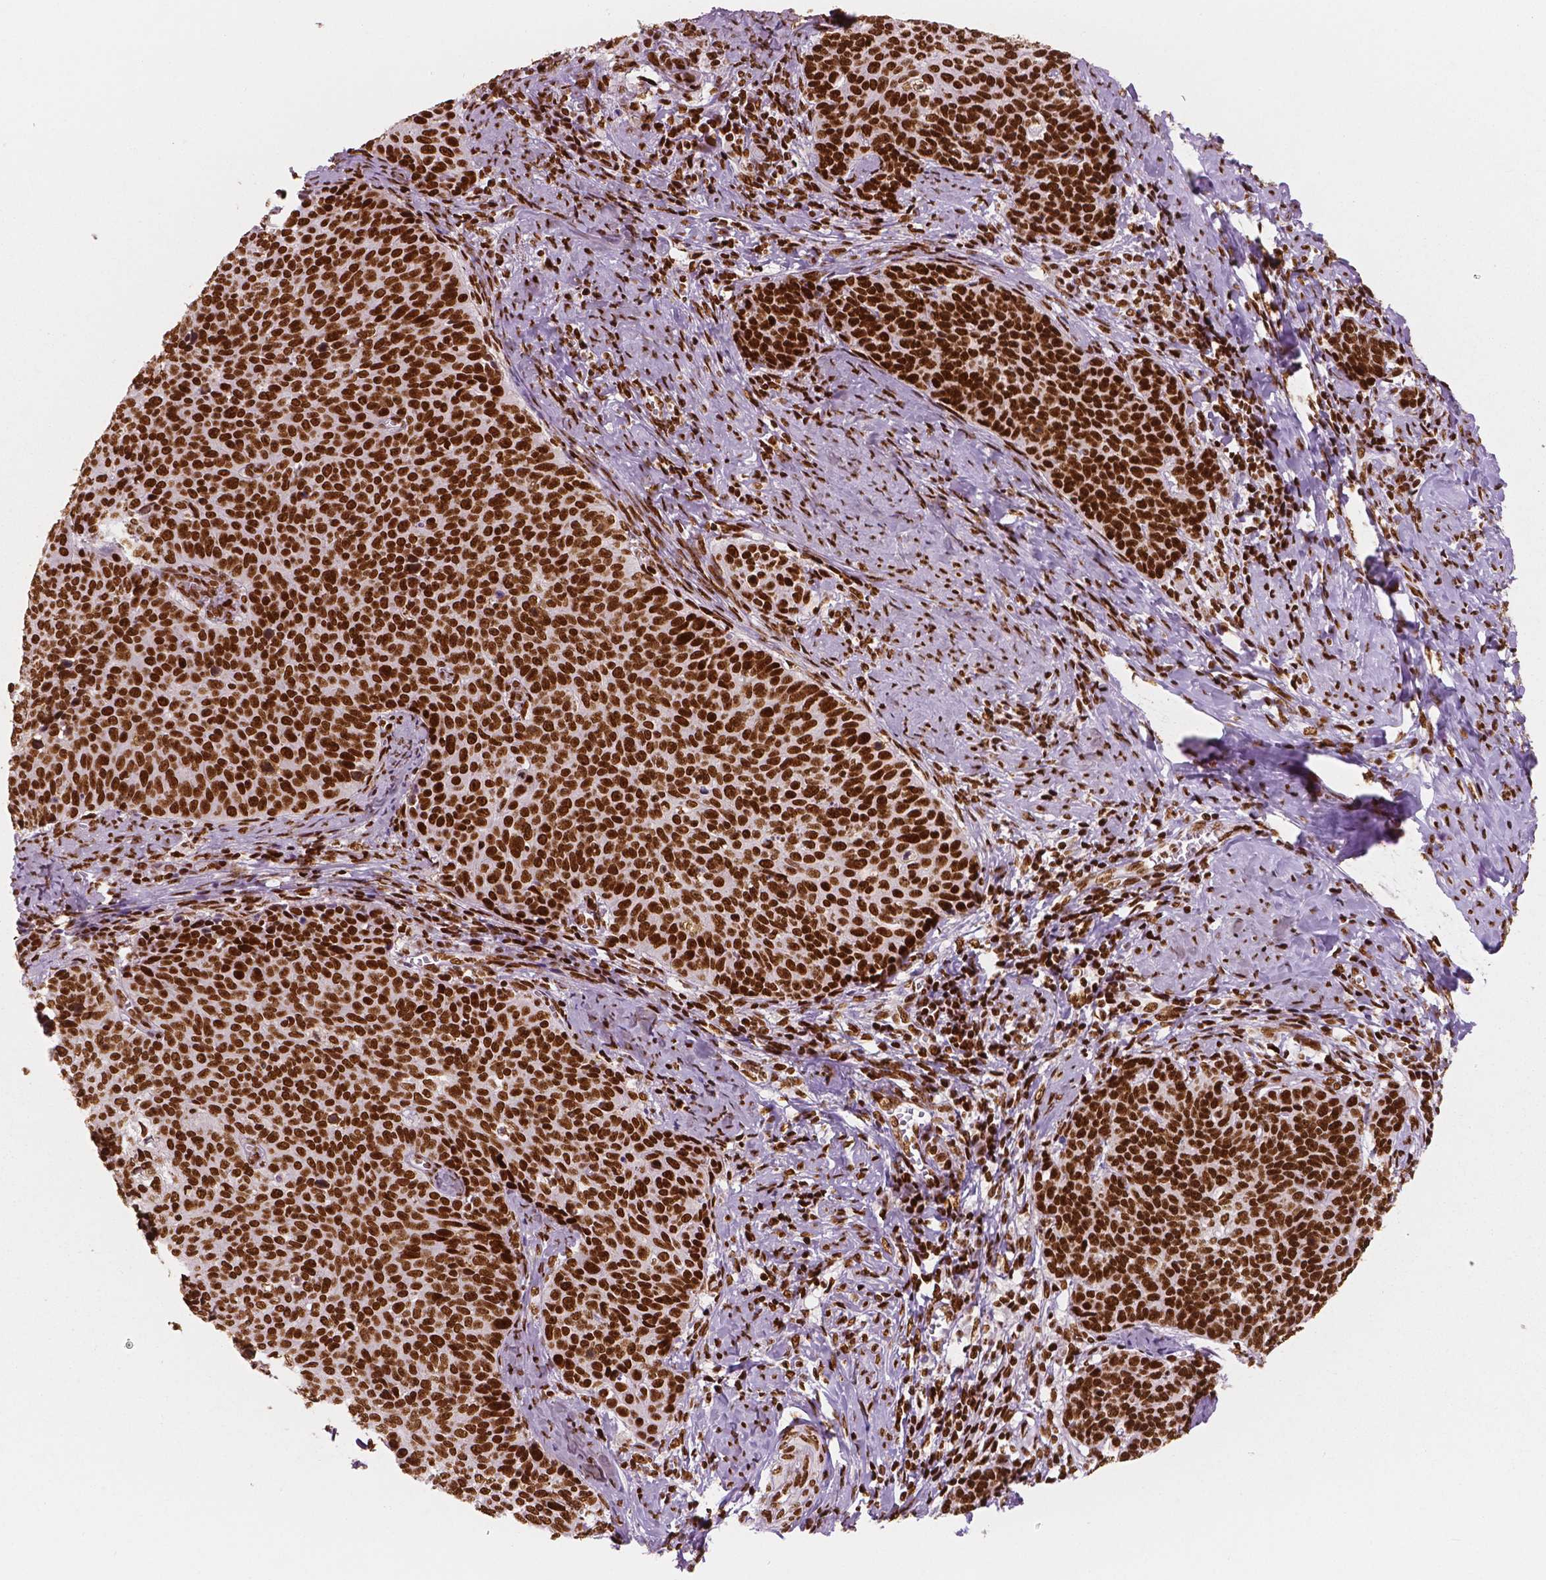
{"staining": {"intensity": "strong", "quantity": ">75%", "location": "nuclear"}, "tissue": "cervical cancer", "cell_type": "Tumor cells", "image_type": "cancer", "snomed": [{"axis": "morphology", "description": "Normal tissue, NOS"}, {"axis": "morphology", "description": "Squamous cell carcinoma, NOS"}, {"axis": "topography", "description": "Cervix"}], "caption": "Protein analysis of cervical cancer tissue demonstrates strong nuclear positivity in about >75% of tumor cells. Nuclei are stained in blue.", "gene": "BRD4", "patient": {"sex": "female", "age": 39}}